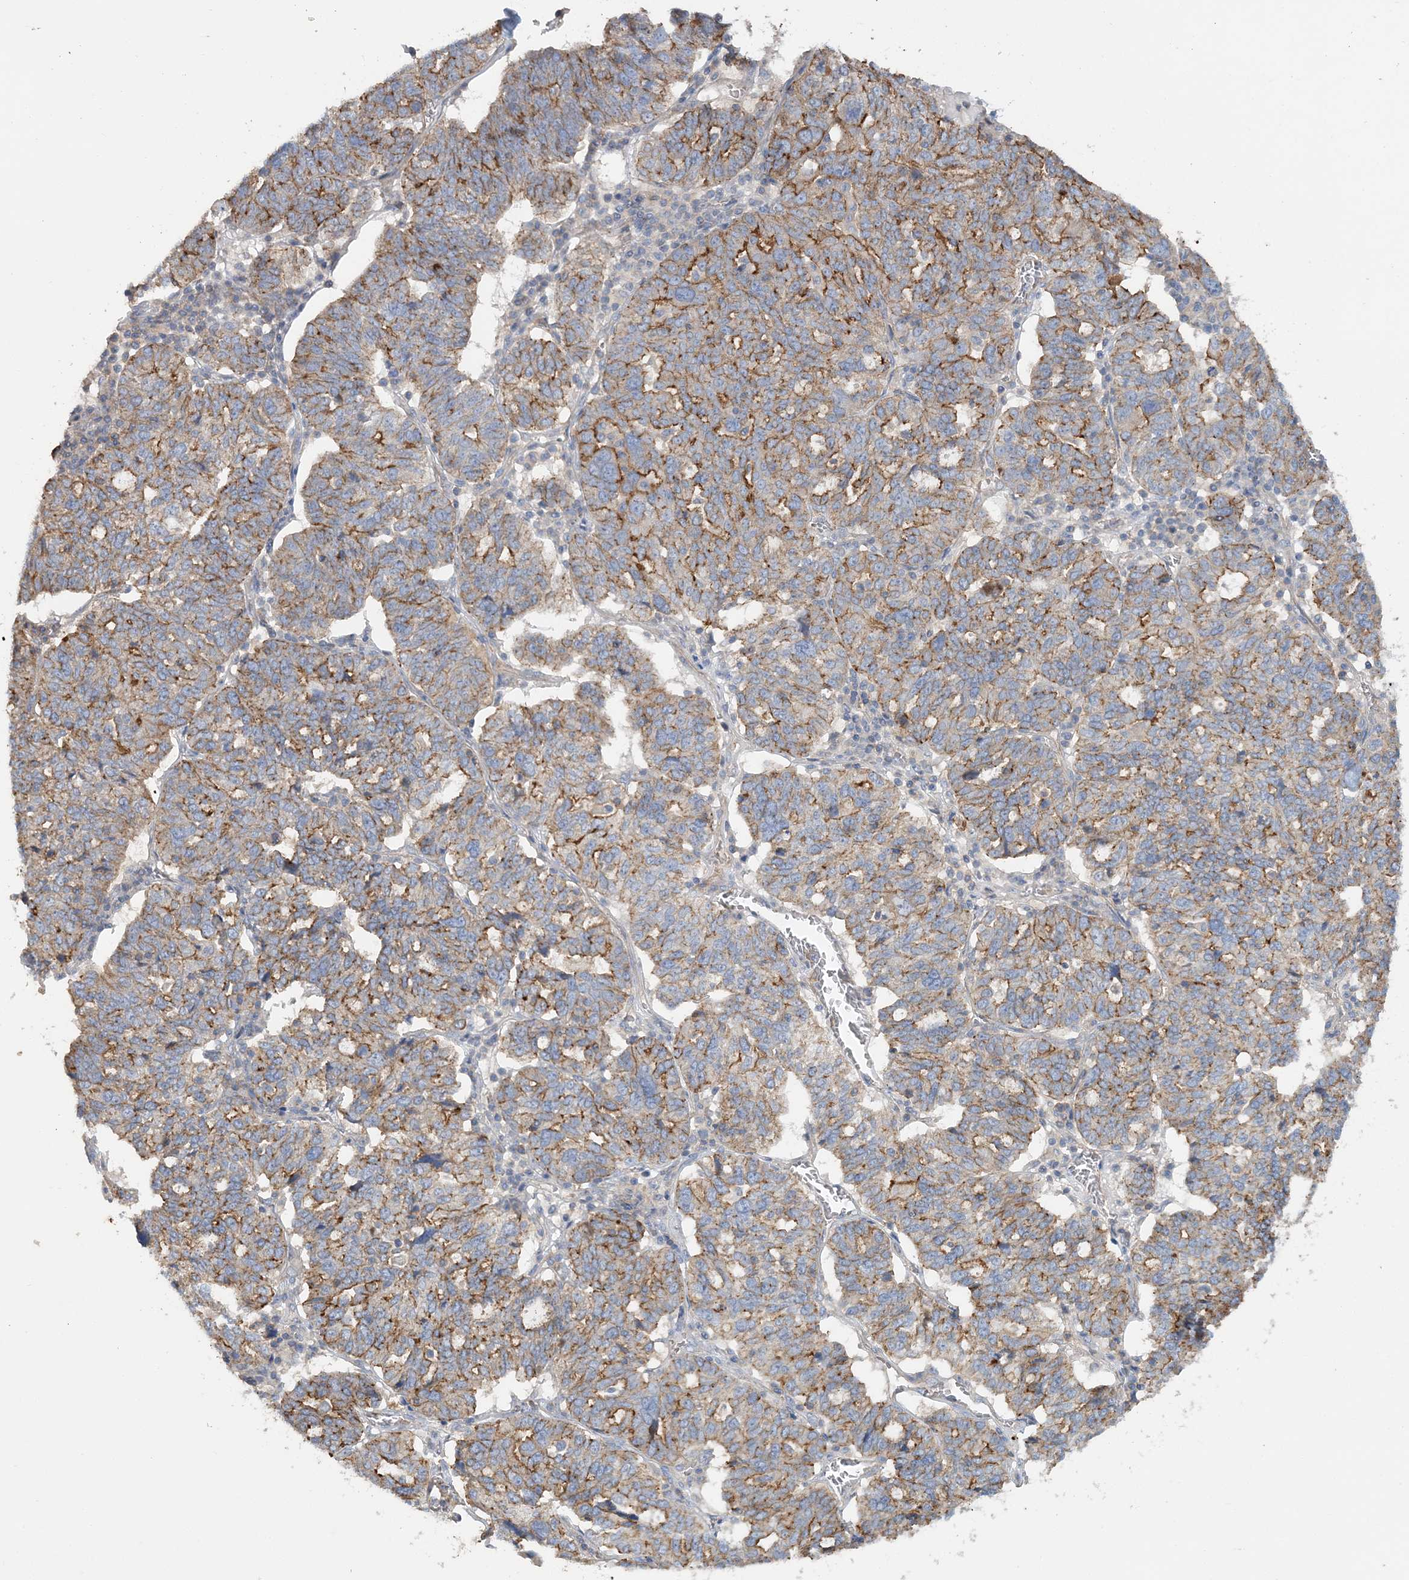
{"staining": {"intensity": "moderate", "quantity": ">75%", "location": "cytoplasmic/membranous"}, "tissue": "ovarian cancer", "cell_type": "Tumor cells", "image_type": "cancer", "snomed": [{"axis": "morphology", "description": "Cystadenocarcinoma, serous, NOS"}, {"axis": "topography", "description": "Ovary"}], "caption": "Immunohistochemistry (IHC) of human ovarian serous cystadenocarcinoma shows medium levels of moderate cytoplasmic/membranous positivity in about >75% of tumor cells.", "gene": "PIGC", "patient": {"sex": "female", "age": 59}}